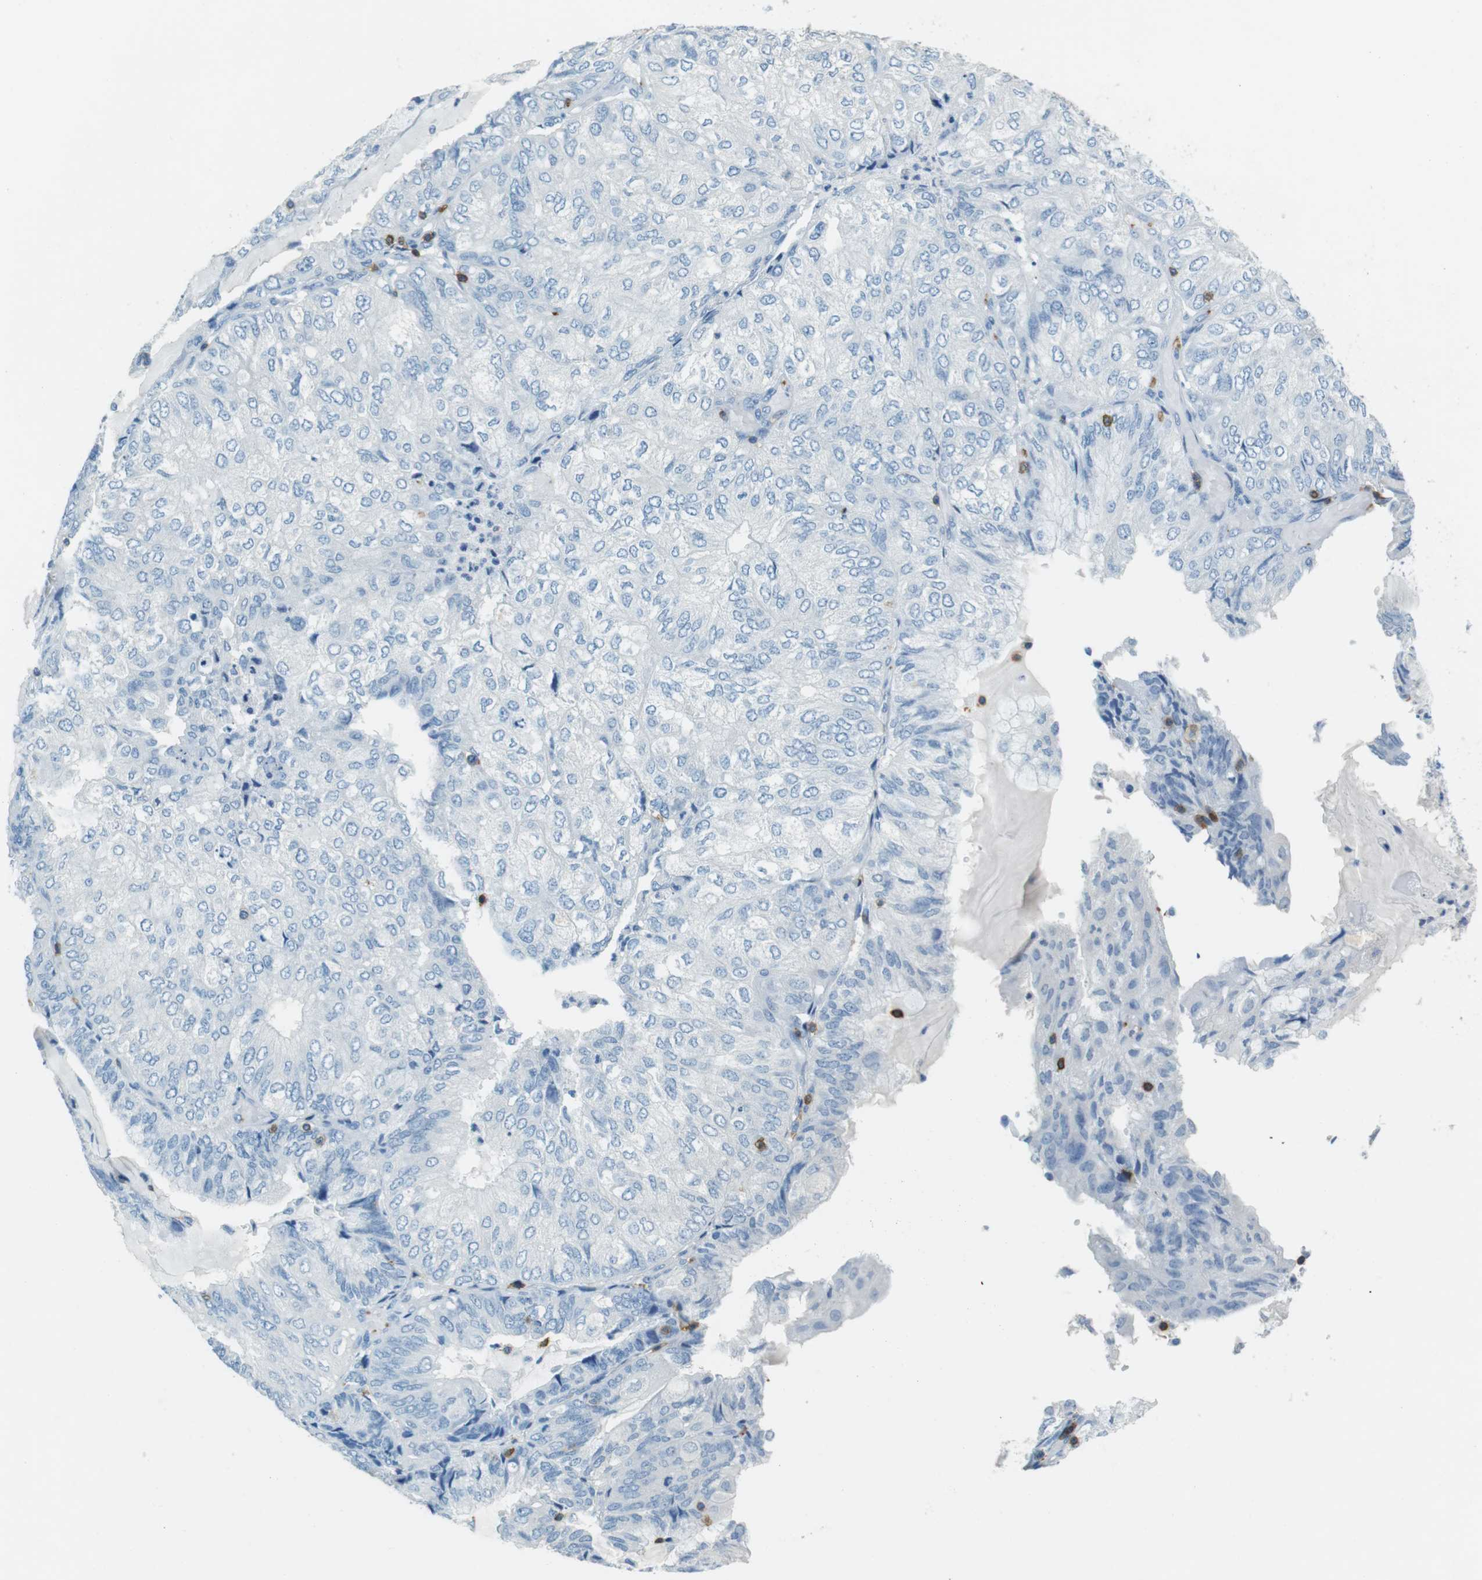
{"staining": {"intensity": "negative", "quantity": "none", "location": "none"}, "tissue": "endometrial cancer", "cell_type": "Tumor cells", "image_type": "cancer", "snomed": [{"axis": "morphology", "description": "Adenocarcinoma, NOS"}, {"axis": "topography", "description": "Endometrium"}], "caption": "Tumor cells are negative for protein expression in human endometrial adenocarcinoma.", "gene": "LAT", "patient": {"sex": "female", "age": 81}}